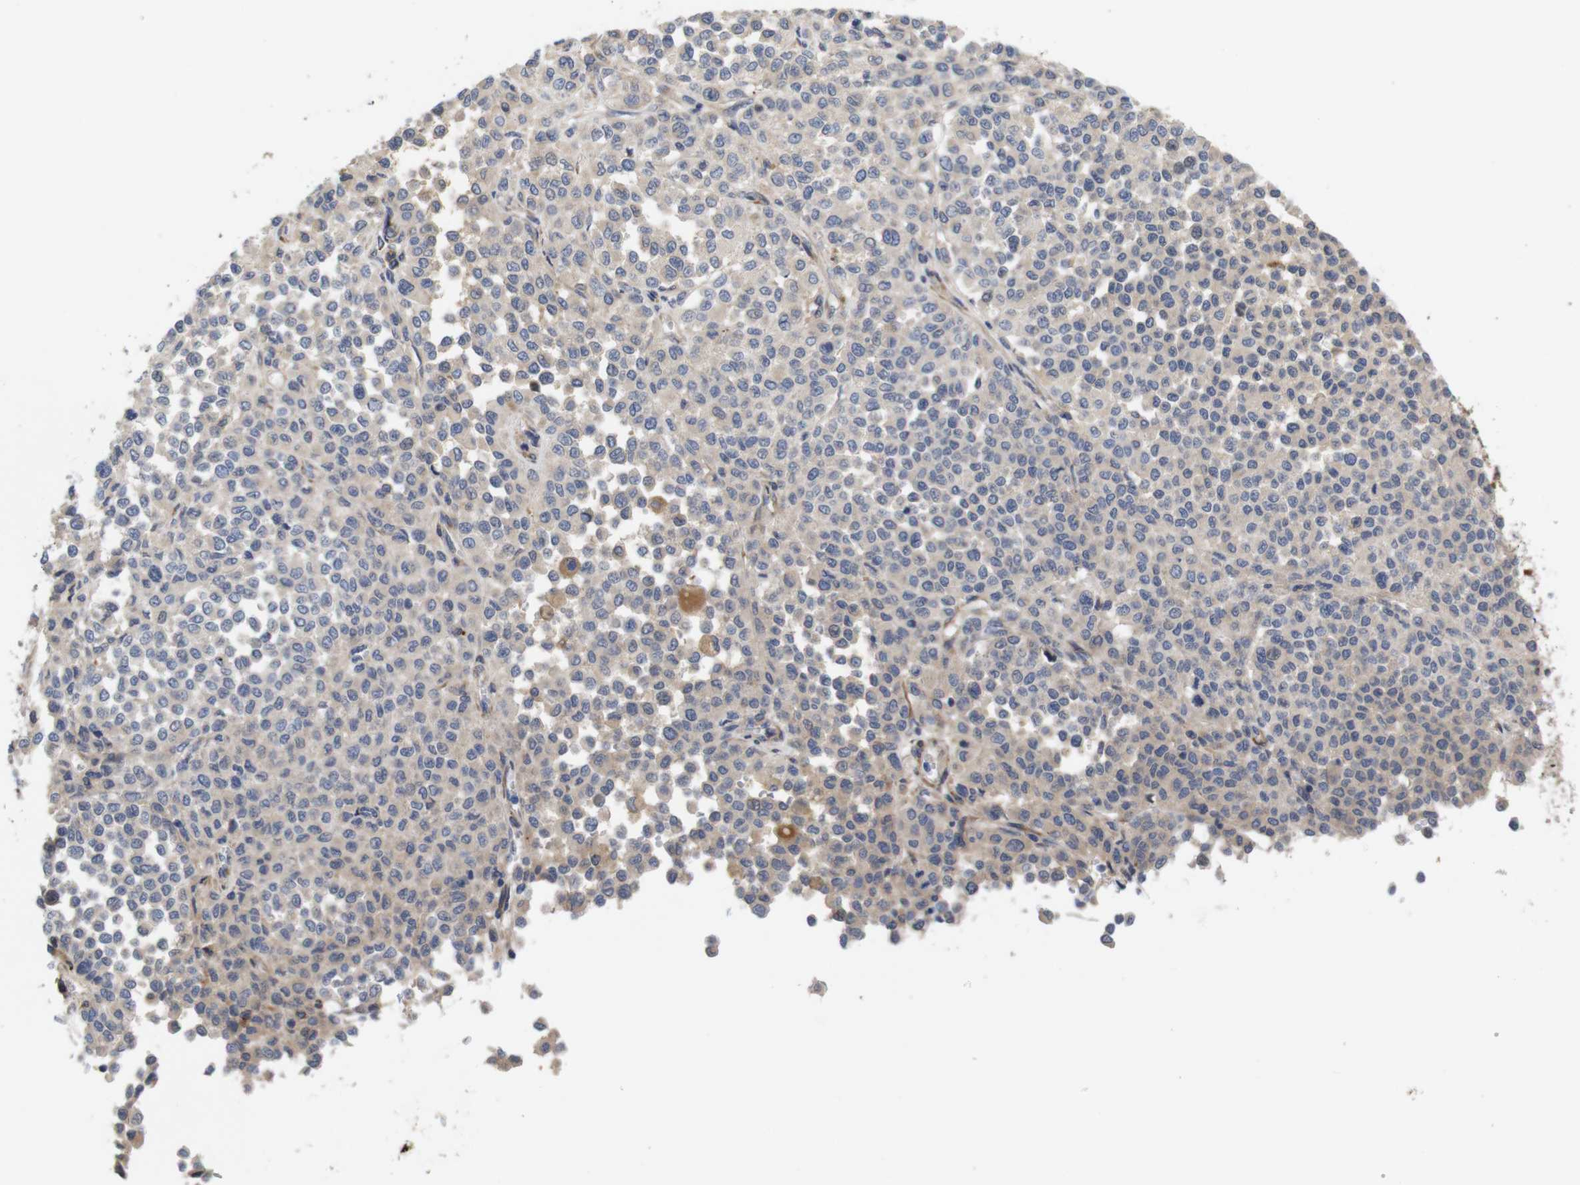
{"staining": {"intensity": "negative", "quantity": "none", "location": "none"}, "tissue": "melanoma", "cell_type": "Tumor cells", "image_type": "cancer", "snomed": [{"axis": "morphology", "description": "Malignant melanoma, Metastatic site"}, {"axis": "topography", "description": "Pancreas"}], "caption": "Melanoma was stained to show a protein in brown. There is no significant expression in tumor cells.", "gene": "SPRY3", "patient": {"sex": "female", "age": 30}}